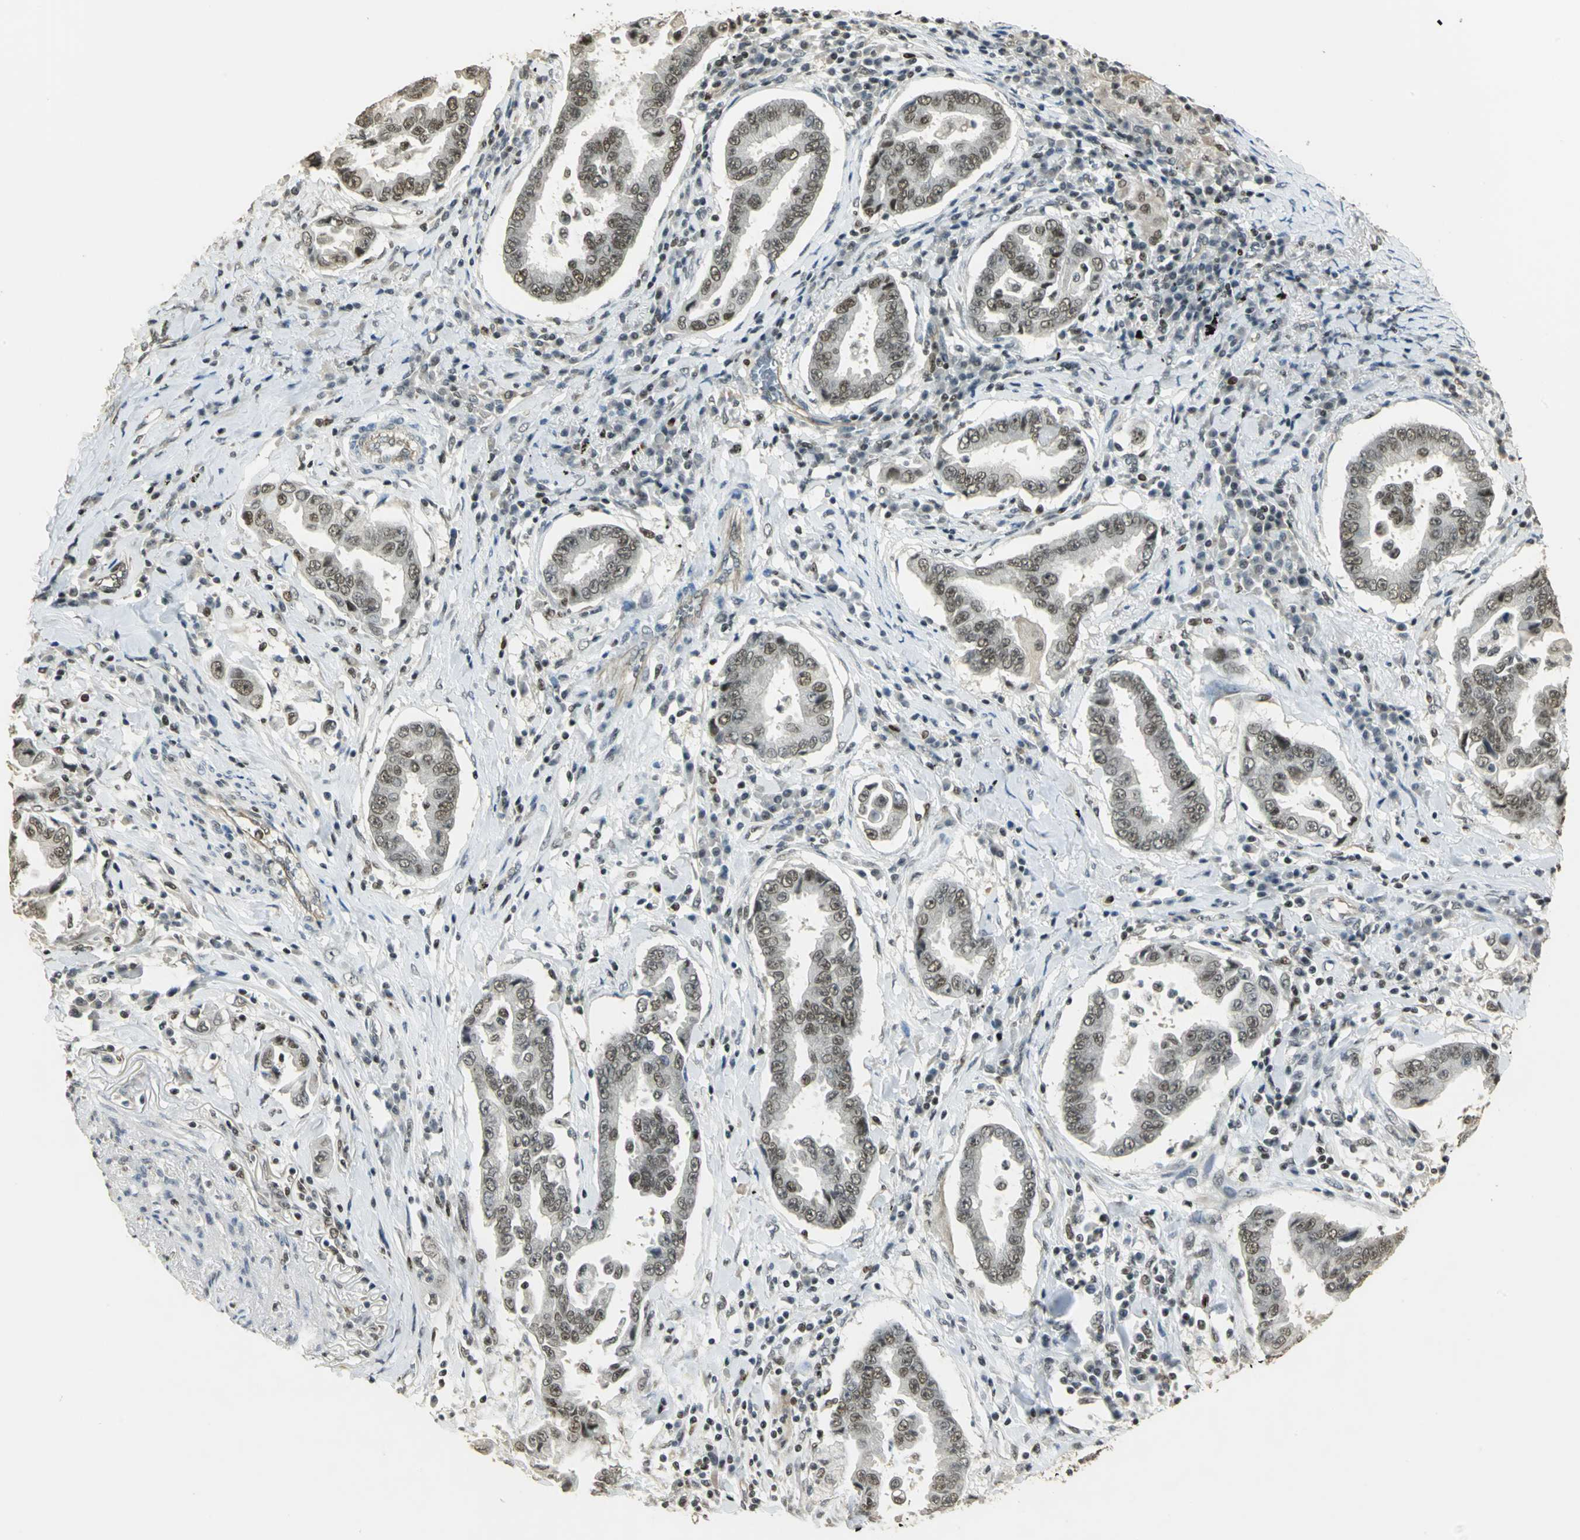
{"staining": {"intensity": "weak", "quantity": ">75%", "location": "nuclear"}, "tissue": "lung cancer", "cell_type": "Tumor cells", "image_type": "cancer", "snomed": [{"axis": "morphology", "description": "Normal tissue, NOS"}, {"axis": "morphology", "description": "Inflammation, NOS"}, {"axis": "morphology", "description": "Adenocarcinoma, NOS"}, {"axis": "topography", "description": "Lung"}], "caption": "Immunohistochemical staining of human lung adenocarcinoma demonstrates low levels of weak nuclear expression in approximately >75% of tumor cells. (brown staining indicates protein expression, while blue staining denotes nuclei).", "gene": "ELF1", "patient": {"sex": "female", "age": 64}}